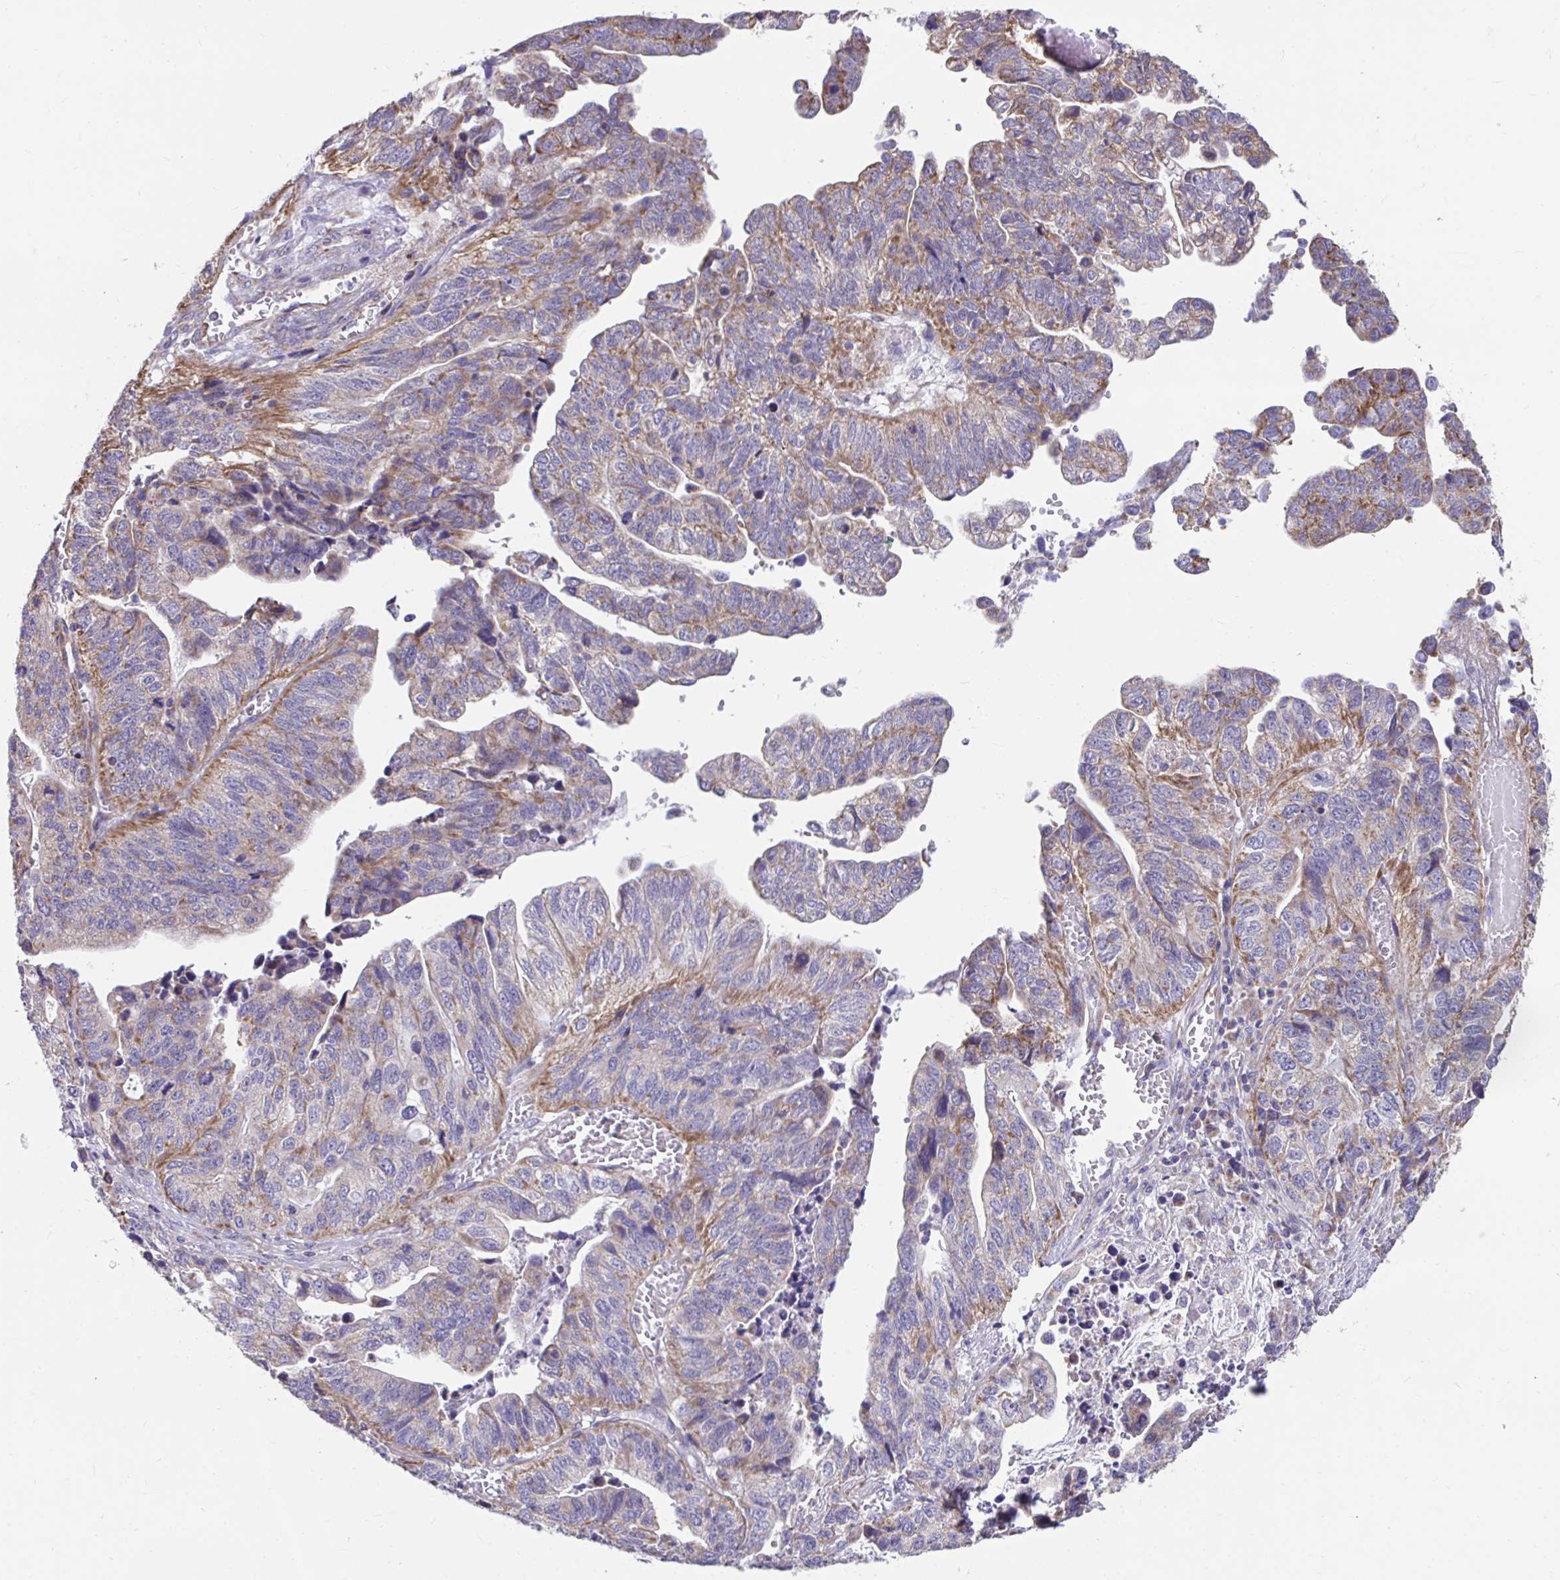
{"staining": {"intensity": "weak", "quantity": "25%-75%", "location": "cytoplasmic/membranous"}, "tissue": "stomach cancer", "cell_type": "Tumor cells", "image_type": "cancer", "snomed": [{"axis": "morphology", "description": "Adenocarcinoma, NOS"}, {"axis": "topography", "description": "Stomach, upper"}], "caption": "IHC micrograph of stomach cancer stained for a protein (brown), which reveals low levels of weak cytoplasmic/membranous positivity in approximately 25%-75% of tumor cells.", "gene": "LINGO4", "patient": {"sex": "female", "age": 67}}